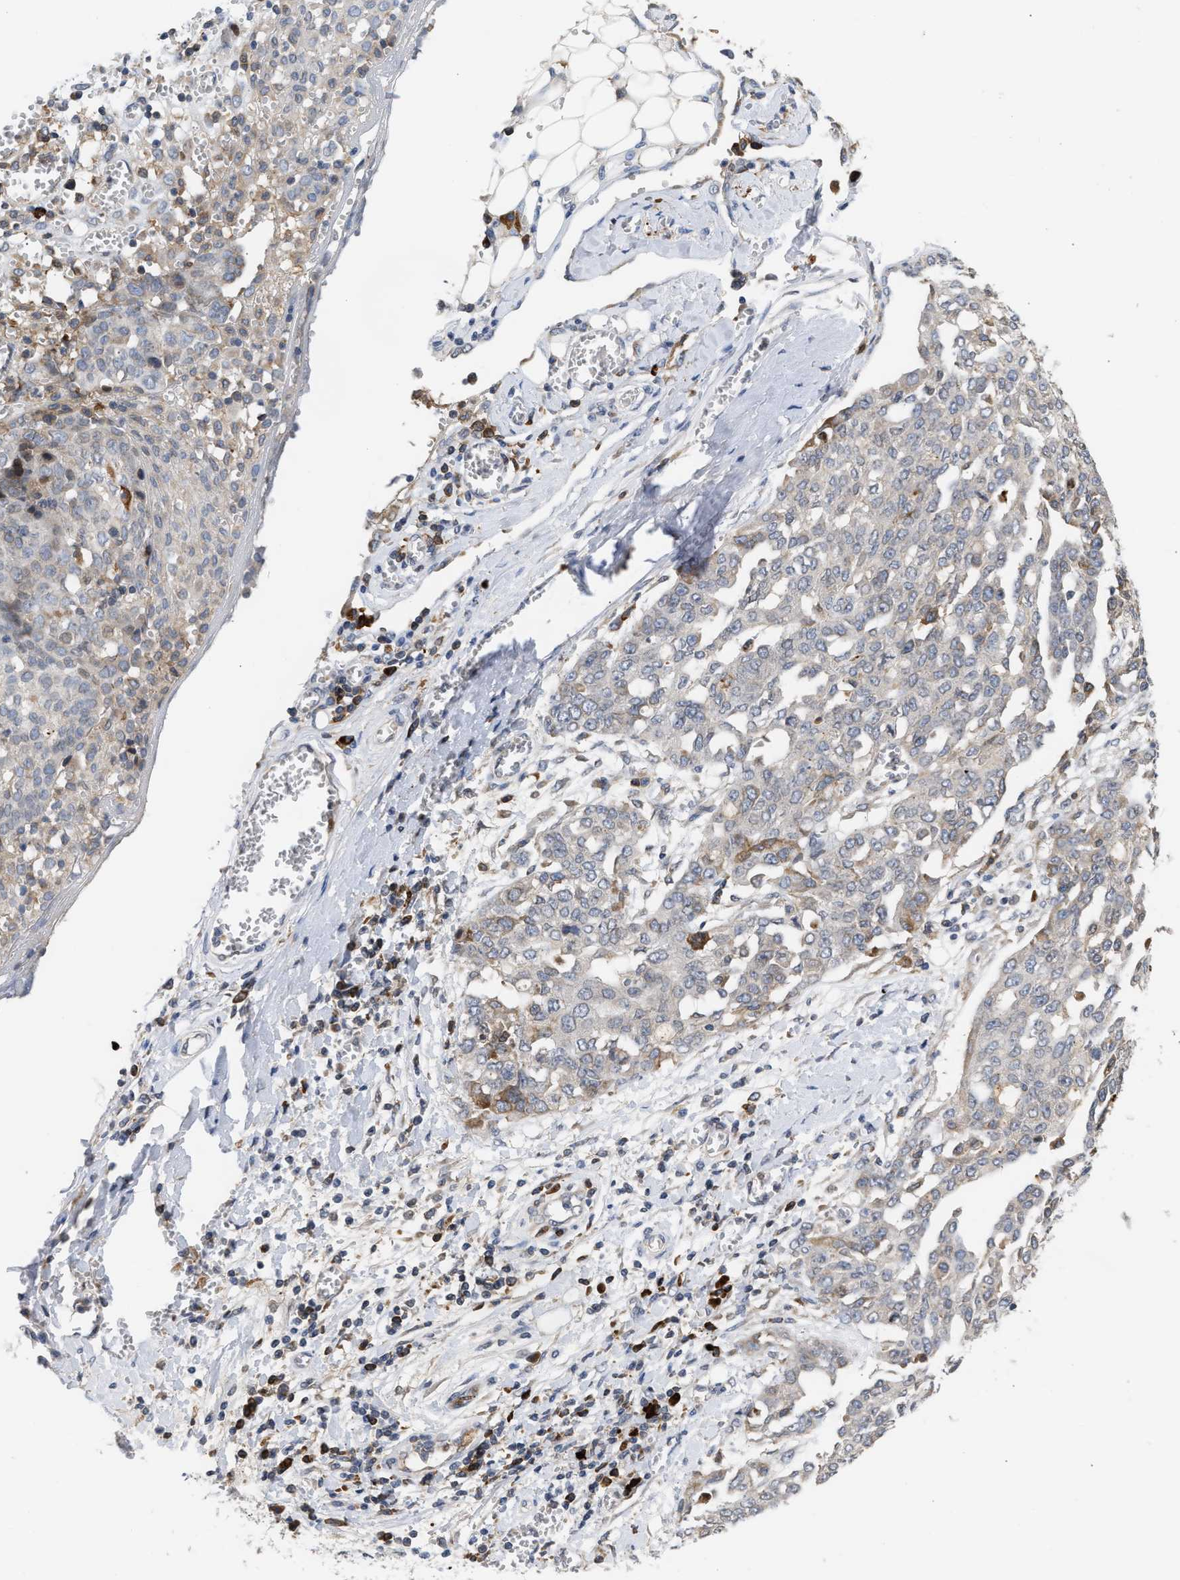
{"staining": {"intensity": "negative", "quantity": "none", "location": "none"}, "tissue": "ovarian cancer", "cell_type": "Tumor cells", "image_type": "cancer", "snomed": [{"axis": "morphology", "description": "Cystadenocarcinoma, serous, NOS"}, {"axis": "topography", "description": "Soft tissue"}, {"axis": "topography", "description": "Ovary"}], "caption": "Tumor cells are negative for brown protein staining in ovarian cancer.", "gene": "NUP62", "patient": {"sex": "female", "age": 57}}